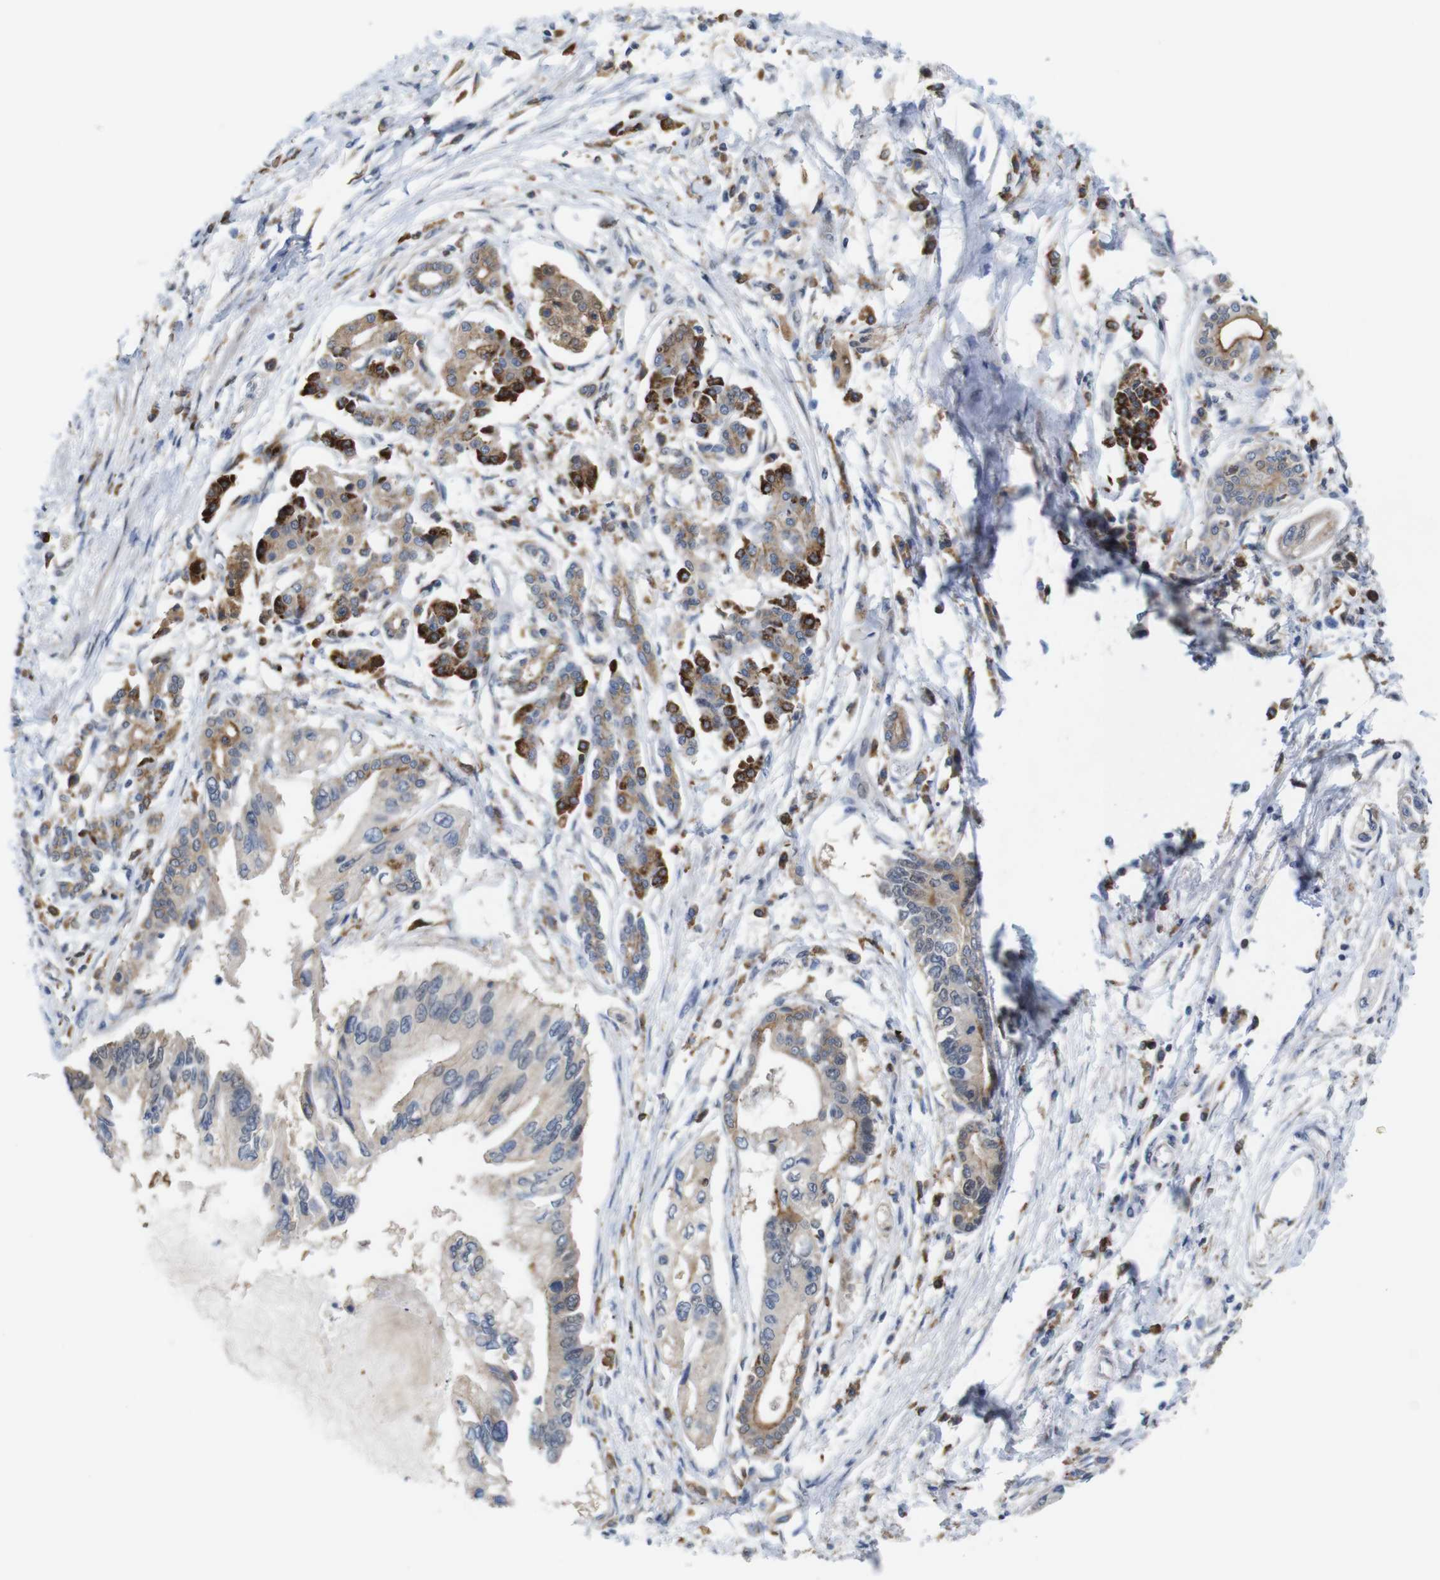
{"staining": {"intensity": "moderate", "quantity": ">75%", "location": "cytoplasmic/membranous,nuclear"}, "tissue": "pancreatic cancer", "cell_type": "Tumor cells", "image_type": "cancer", "snomed": [{"axis": "morphology", "description": "Adenocarcinoma, NOS"}, {"axis": "topography", "description": "Pancreas"}], "caption": "This image exhibits pancreatic cancer (adenocarcinoma) stained with immunohistochemistry (IHC) to label a protein in brown. The cytoplasmic/membranous and nuclear of tumor cells show moderate positivity for the protein. Nuclei are counter-stained blue.", "gene": "PNMA8A", "patient": {"sex": "male", "age": 56}}